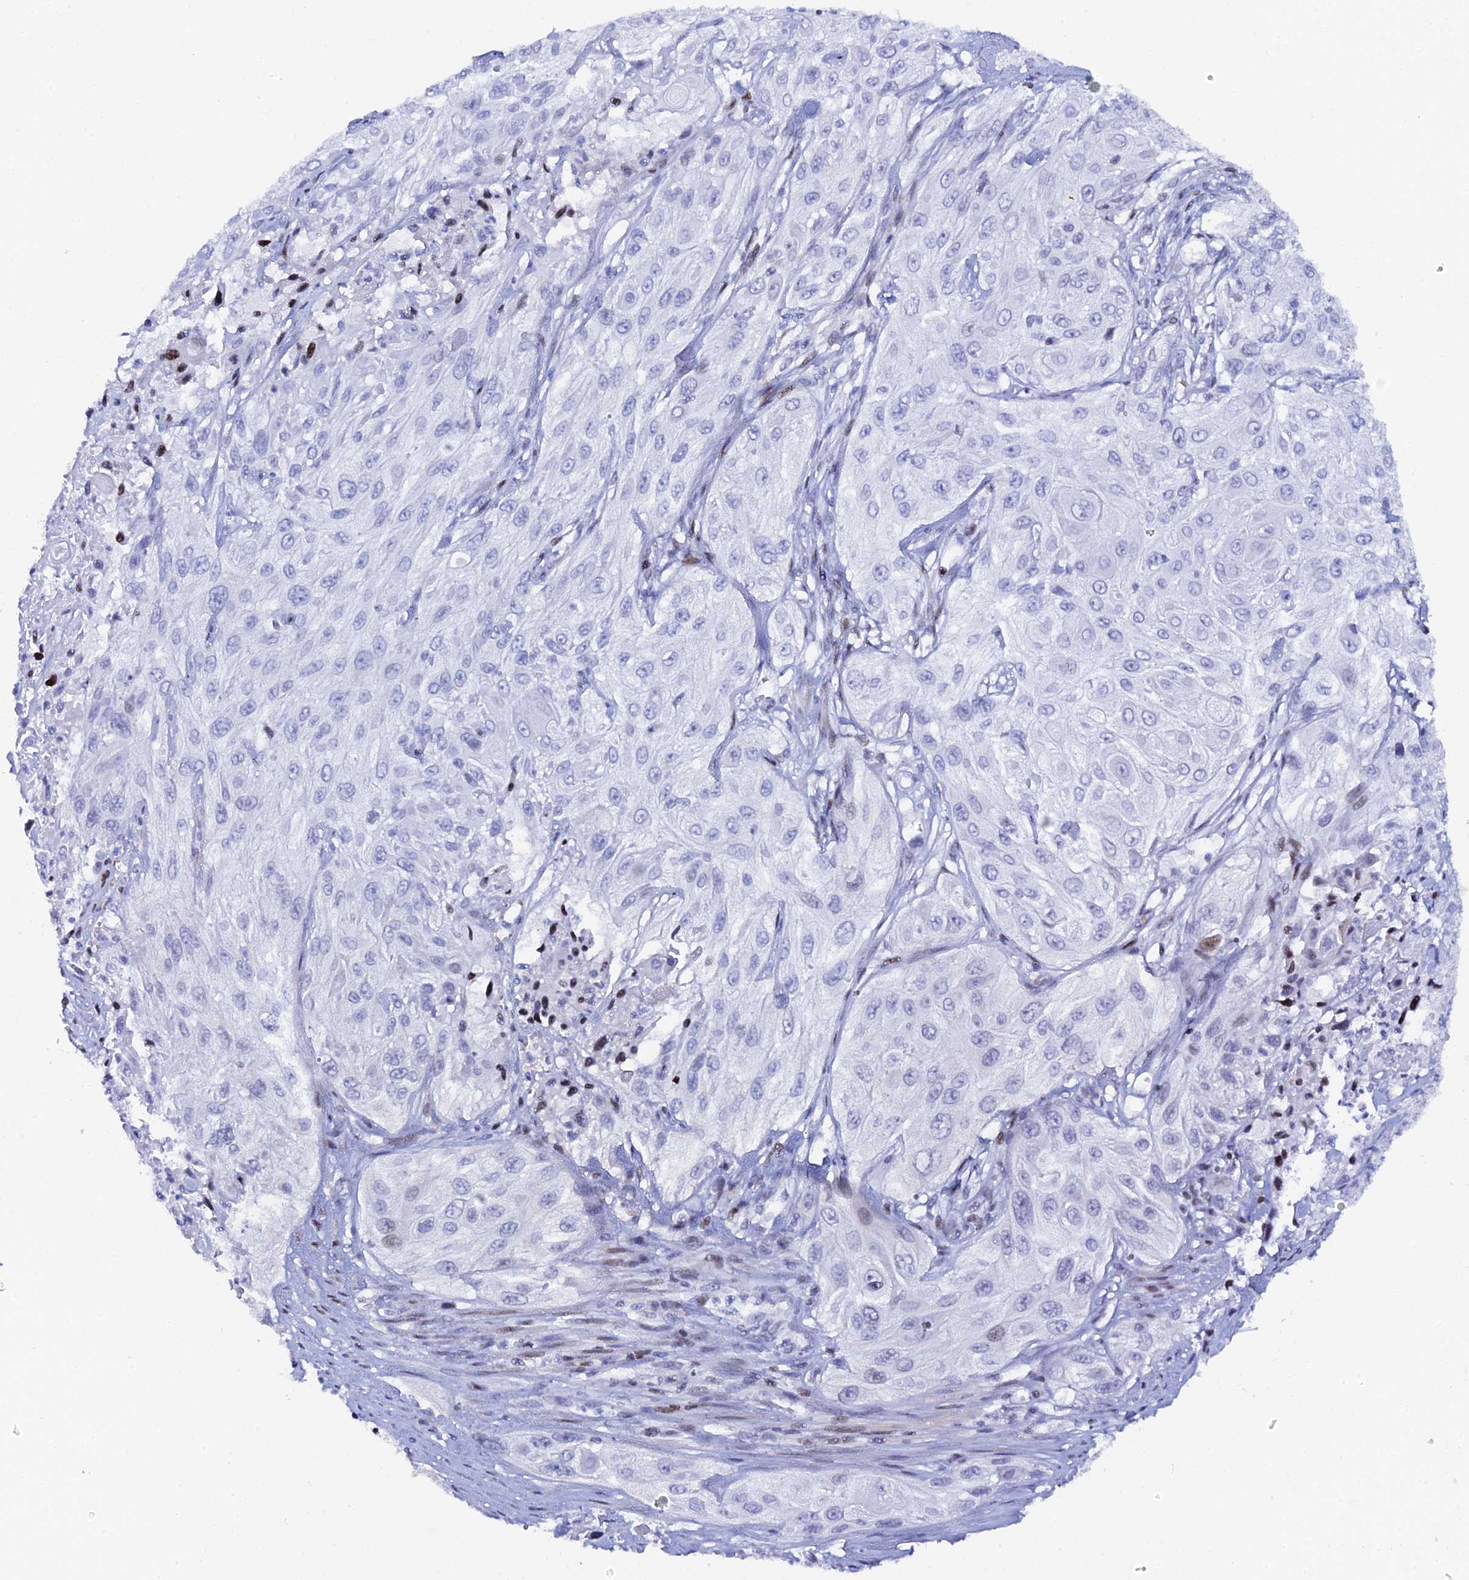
{"staining": {"intensity": "moderate", "quantity": "<25%", "location": "nuclear"}, "tissue": "cervical cancer", "cell_type": "Tumor cells", "image_type": "cancer", "snomed": [{"axis": "morphology", "description": "Squamous cell carcinoma, NOS"}, {"axis": "topography", "description": "Cervix"}], "caption": "A photomicrograph showing moderate nuclear expression in about <25% of tumor cells in cervical squamous cell carcinoma, as visualized by brown immunohistochemical staining.", "gene": "MYNN", "patient": {"sex": "female", "age": 42}}